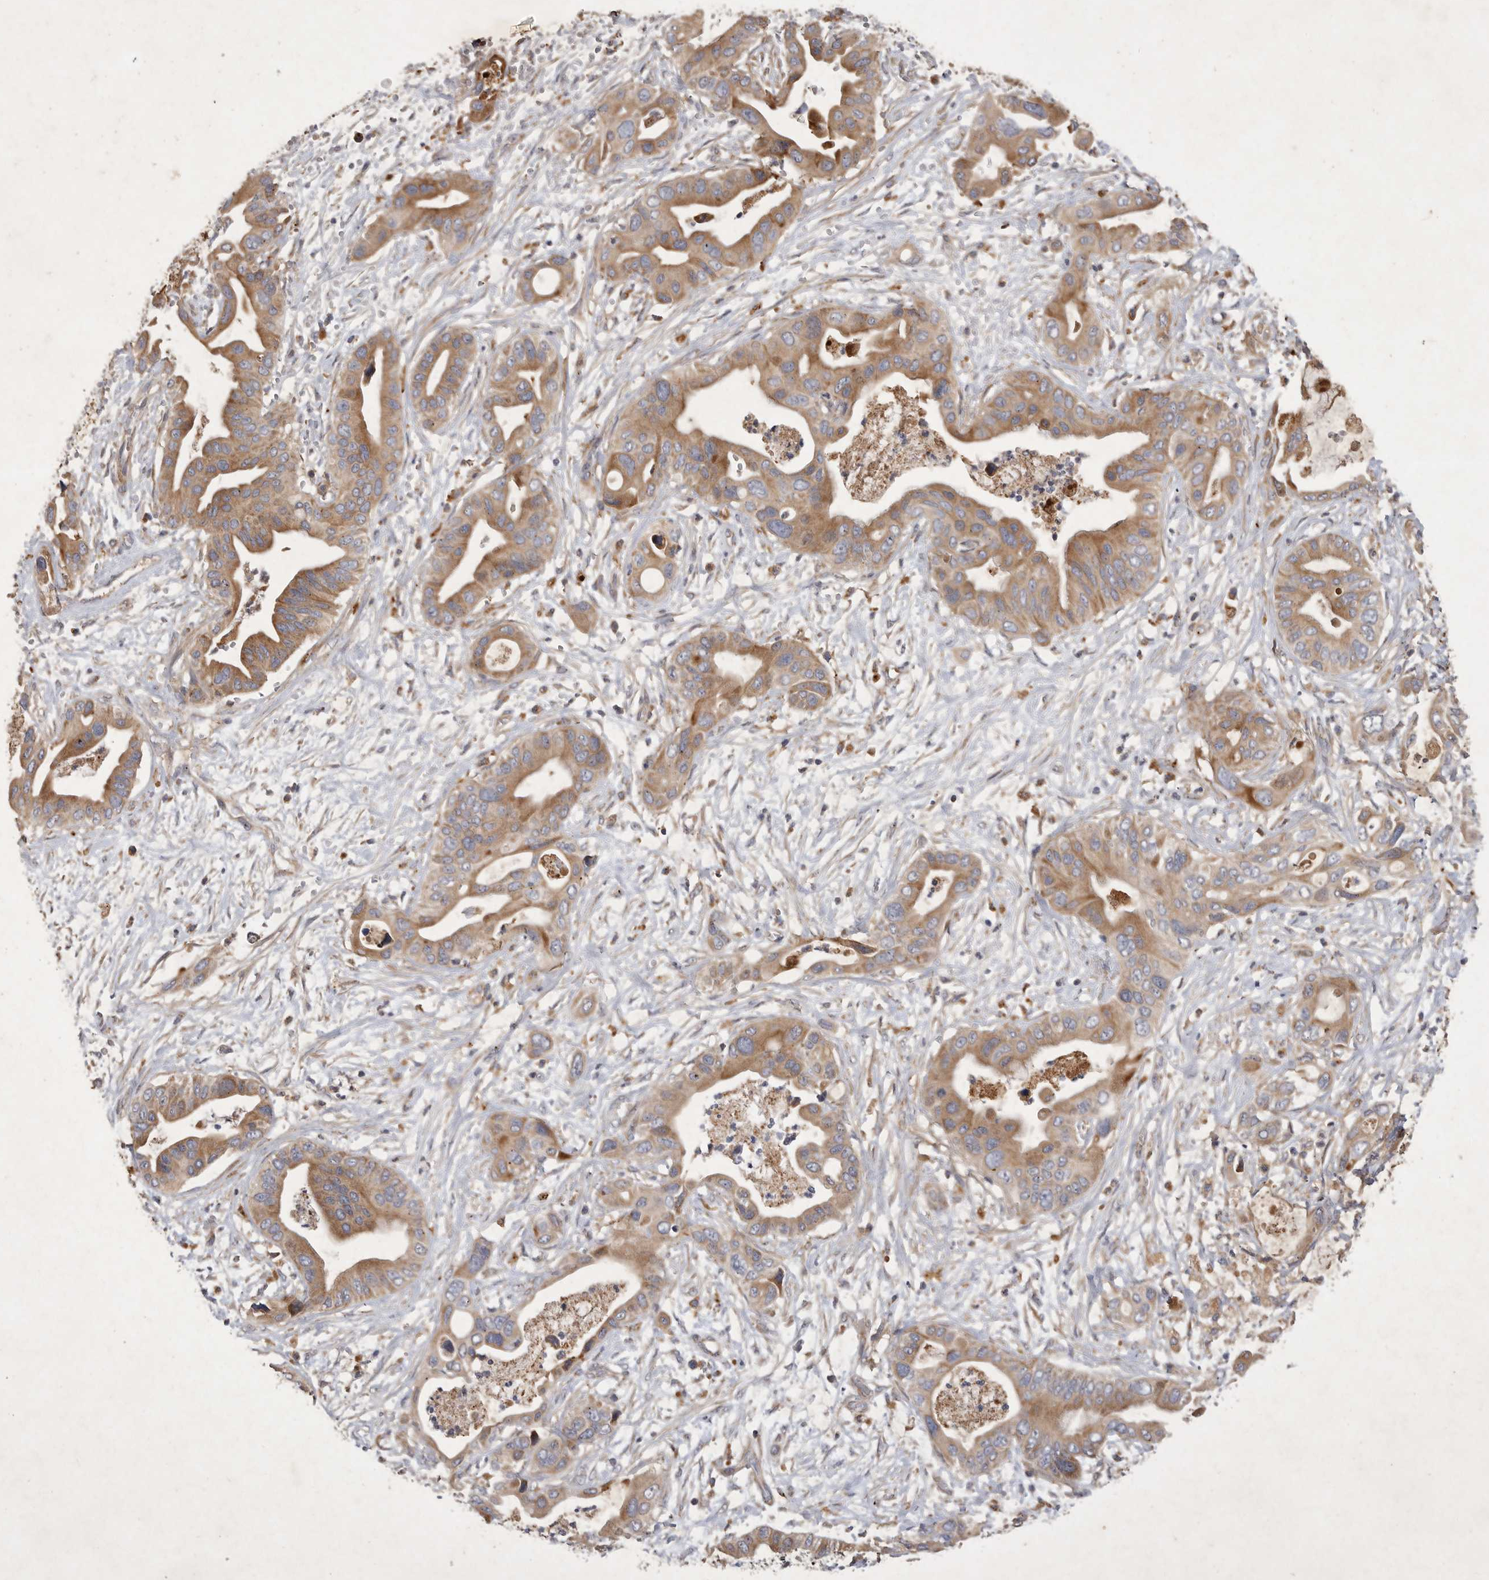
{"staining": {"intensity": "moderate", "quantity": ">75%", "location": "cytoplasmic/membranous"}, "tissue": "pancreatic cancer", "cell_type": "Tumor cells", "image_type": "cancer", "snomed": [{"axis": "morphology", "description": "Adenocarcinoma, NOS"}, {"axis": "topography", "description": "Pancreas"}], "caption": "Protein staining by IHC exhibits moderate cytoplasmic/membranous positivity in about >75% of tumor cells in pancreatic cancer.", "gene": "MRPL41", "patient": {"sex": "male", "age": 66}}